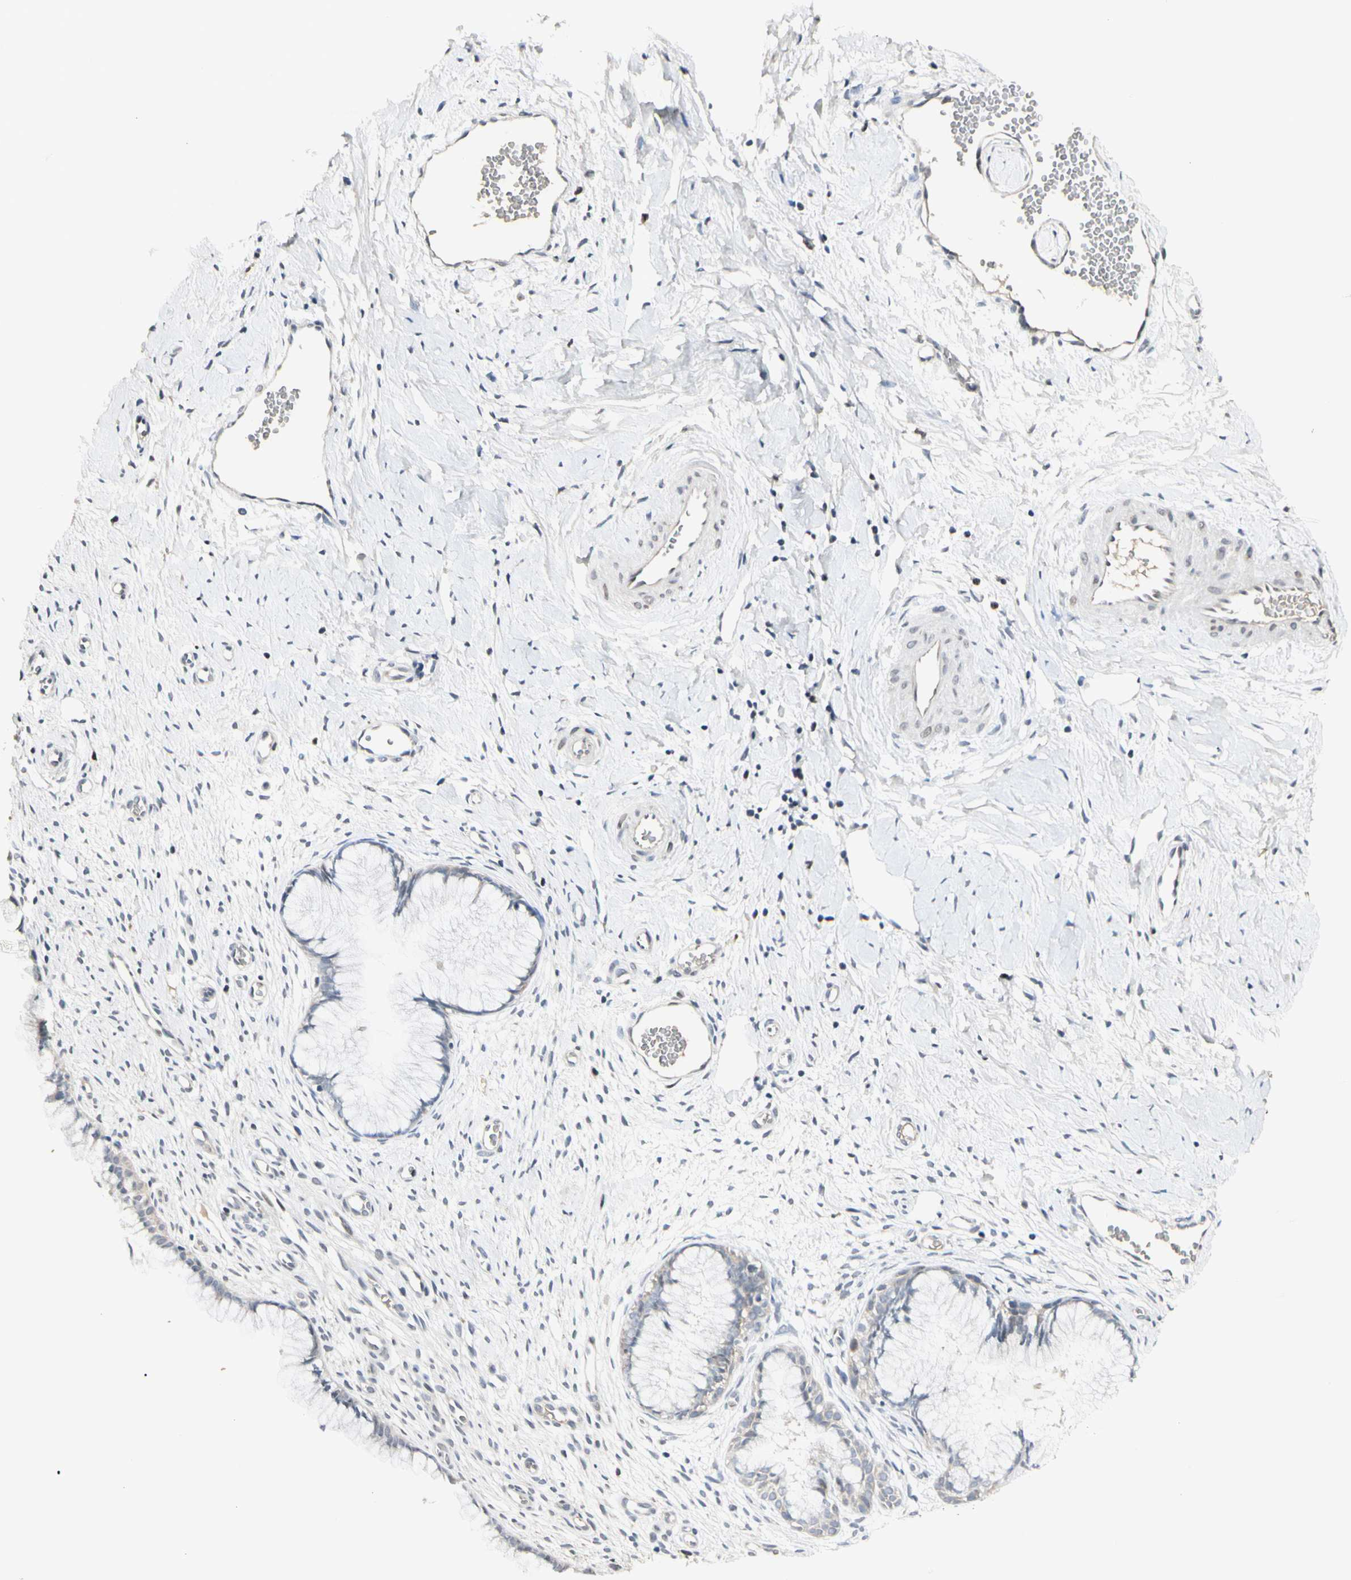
{"staining": {"intensity": "negative", "quantity": "none", "location": "none"}, "tissue": "cervix", "cell_type": "Glandular cells", "image_type": "normal", "snomed": [{"axis": "morphology", "description": "Normal tissue, NOS"}, {"axis": "topography", "description": "Cervix"}], "caption": "Immunohistochemical staining of benign cervix reveals no significant expression in glandular cells. (Stains: DAB immunohistochemistry with hematoxylin counter stain, Microscopy: brightfield microscopy at high magnification).", "gene": "GREM1", "patient": {"sex": "female", "age": 65}}